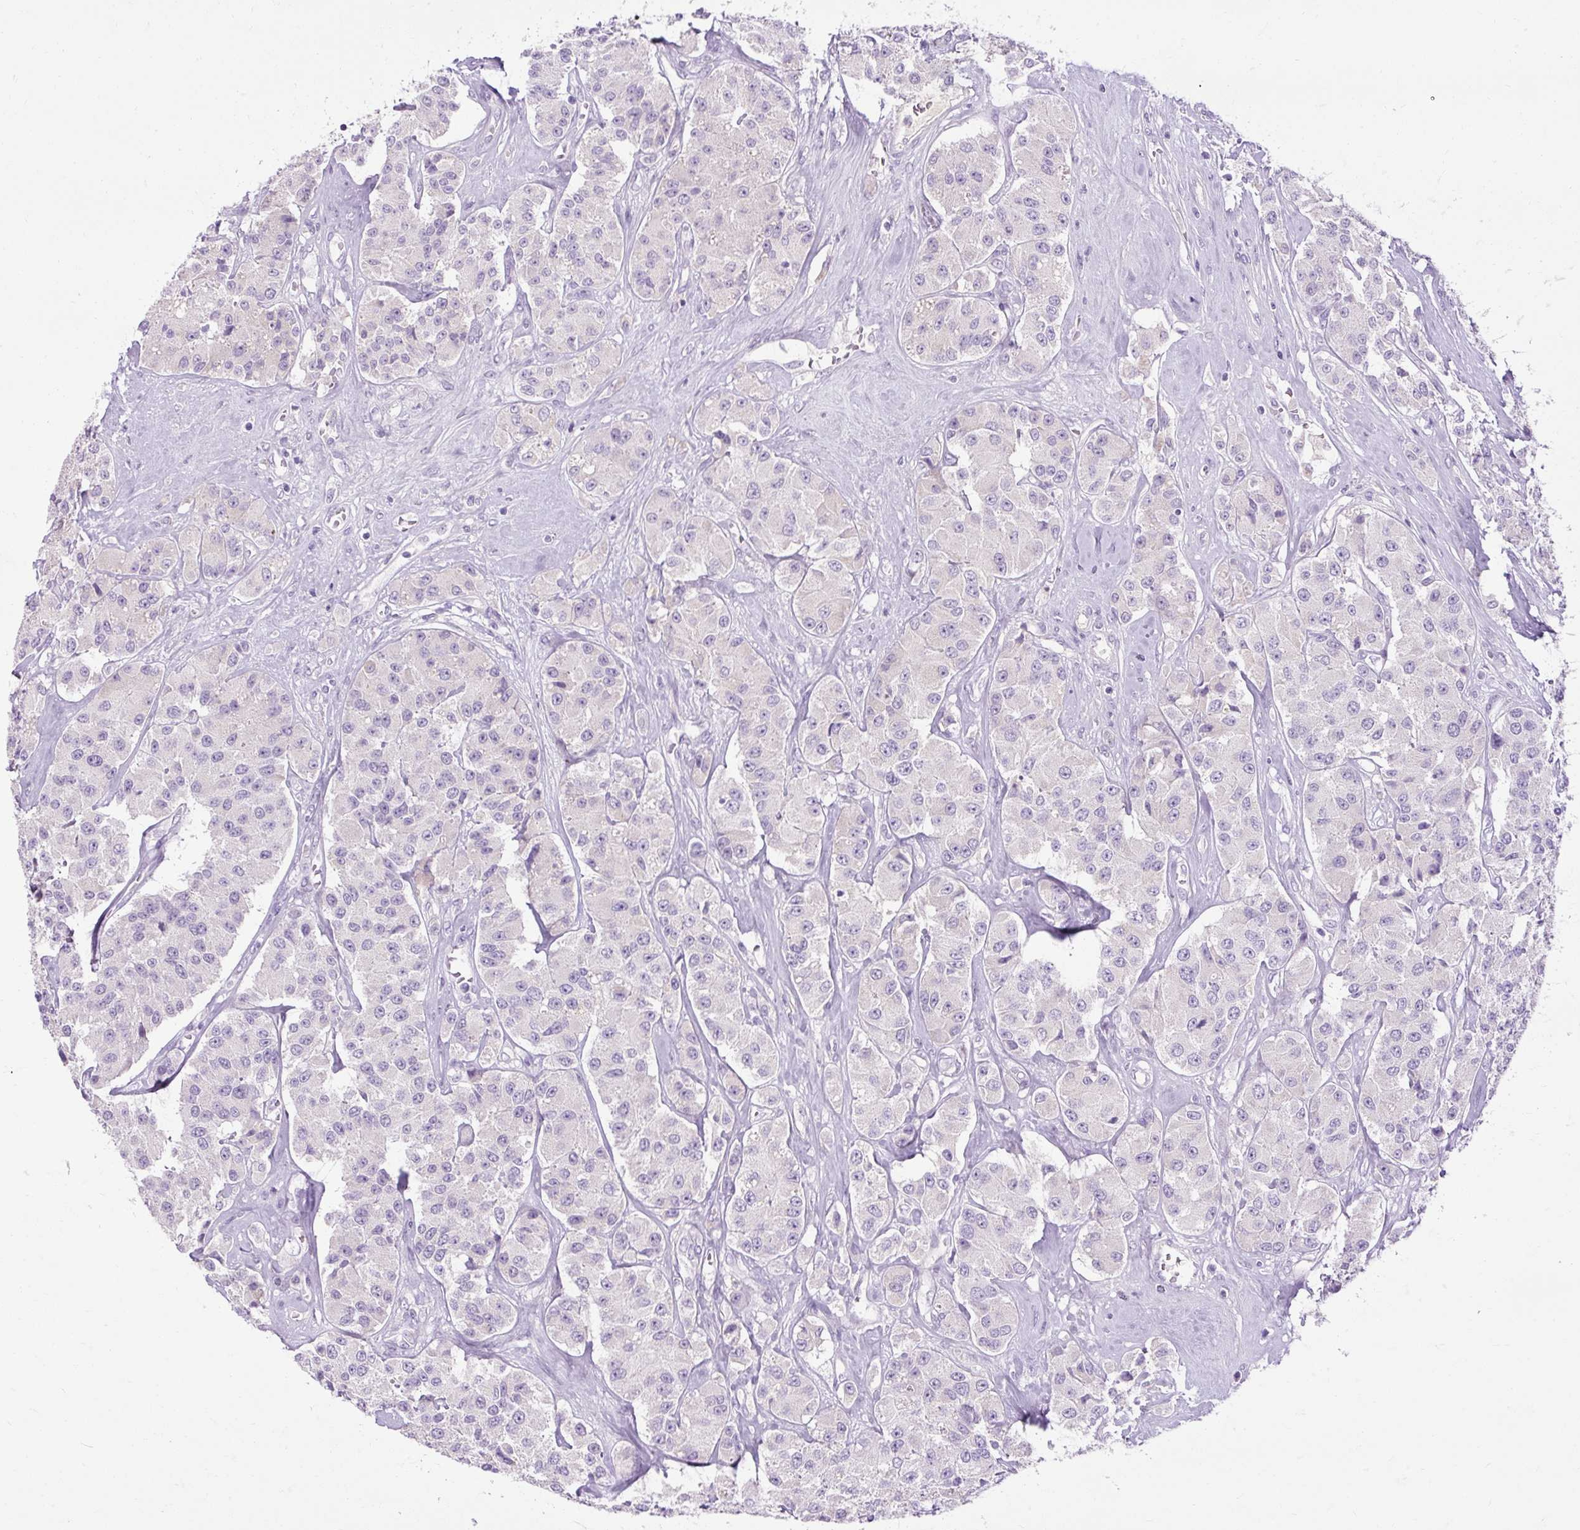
{"staining": {"intensity": "negative", "quantity": "none", "location": "none"}, "tissue": "carcinoid", "cell_type": "Tumor cells", "image_type": "cancer", "snomed": [{"axis": "morphology", "description": "Carcinoid, malignant, NOS"}, {"axis": "topography", "description": "Pancreas"}], "caption": "This micrograph is of carcinoid stained with immunohistochemistry (IHC) to label a protein in brown with the nuclei are counter-stained blue. There is no staining in tumor cells.", "gene": "ARRDC2", "patient": {"sex": "male", "age": 41}}